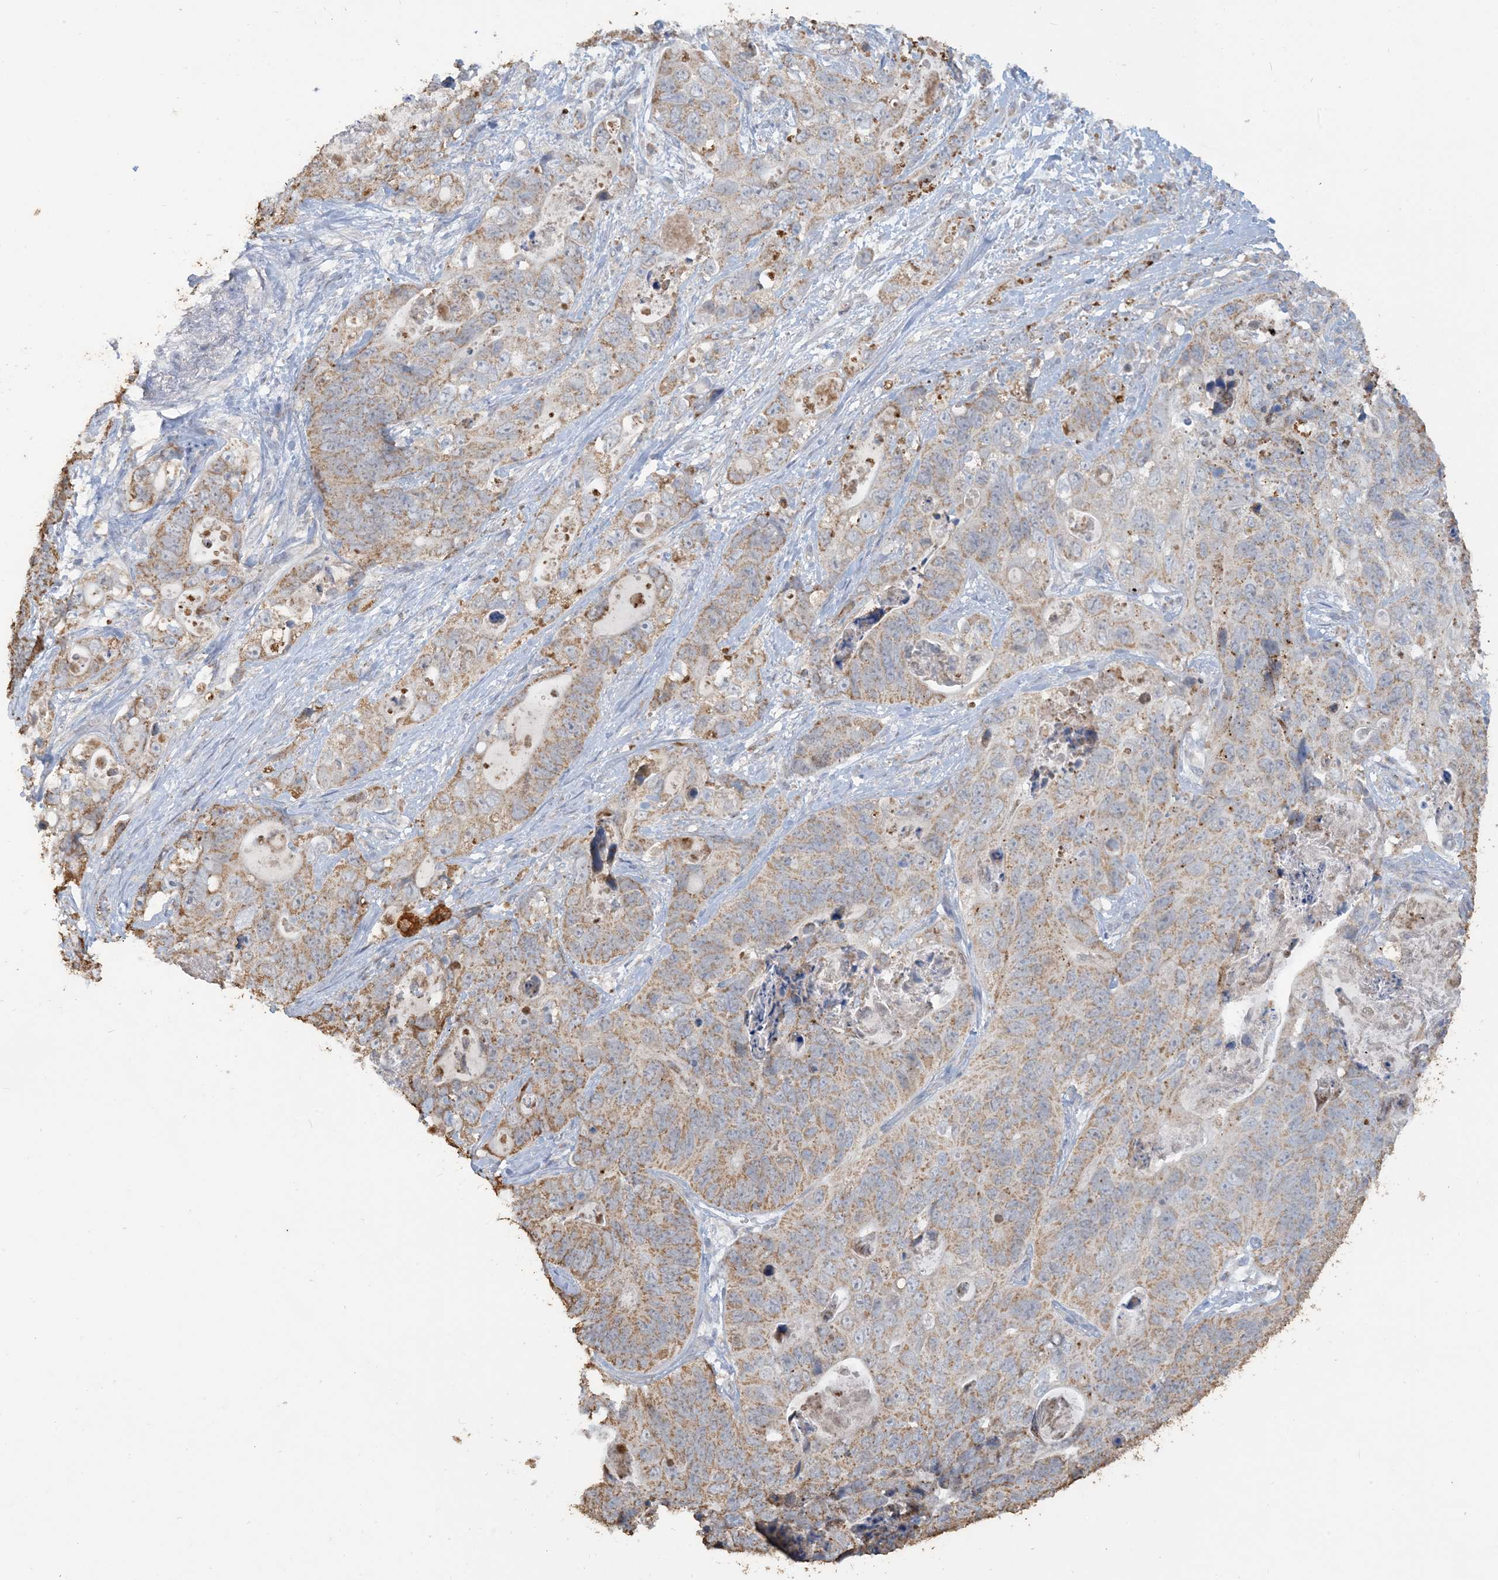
{"staining": {"intensity": "moderate", "quantity": ">75%", "location": "cytoplasmic/membranous"}, "tissue": "stomach cancer", "cell_type": "Tumor cells", "image_type": "cancer", "snomed": [{"axis": "morphology", "description": "Adenocarcinoma, NOS"}, {"axis": "topography", "description": "Stomach"}], "caption": "A brown stain highlights moderate cytoplasmic/membranous staining of a protein in stomach cancer tumor cells.", "gene": "SFMBT2", "patient": {"sex": "female", "age": 89}}